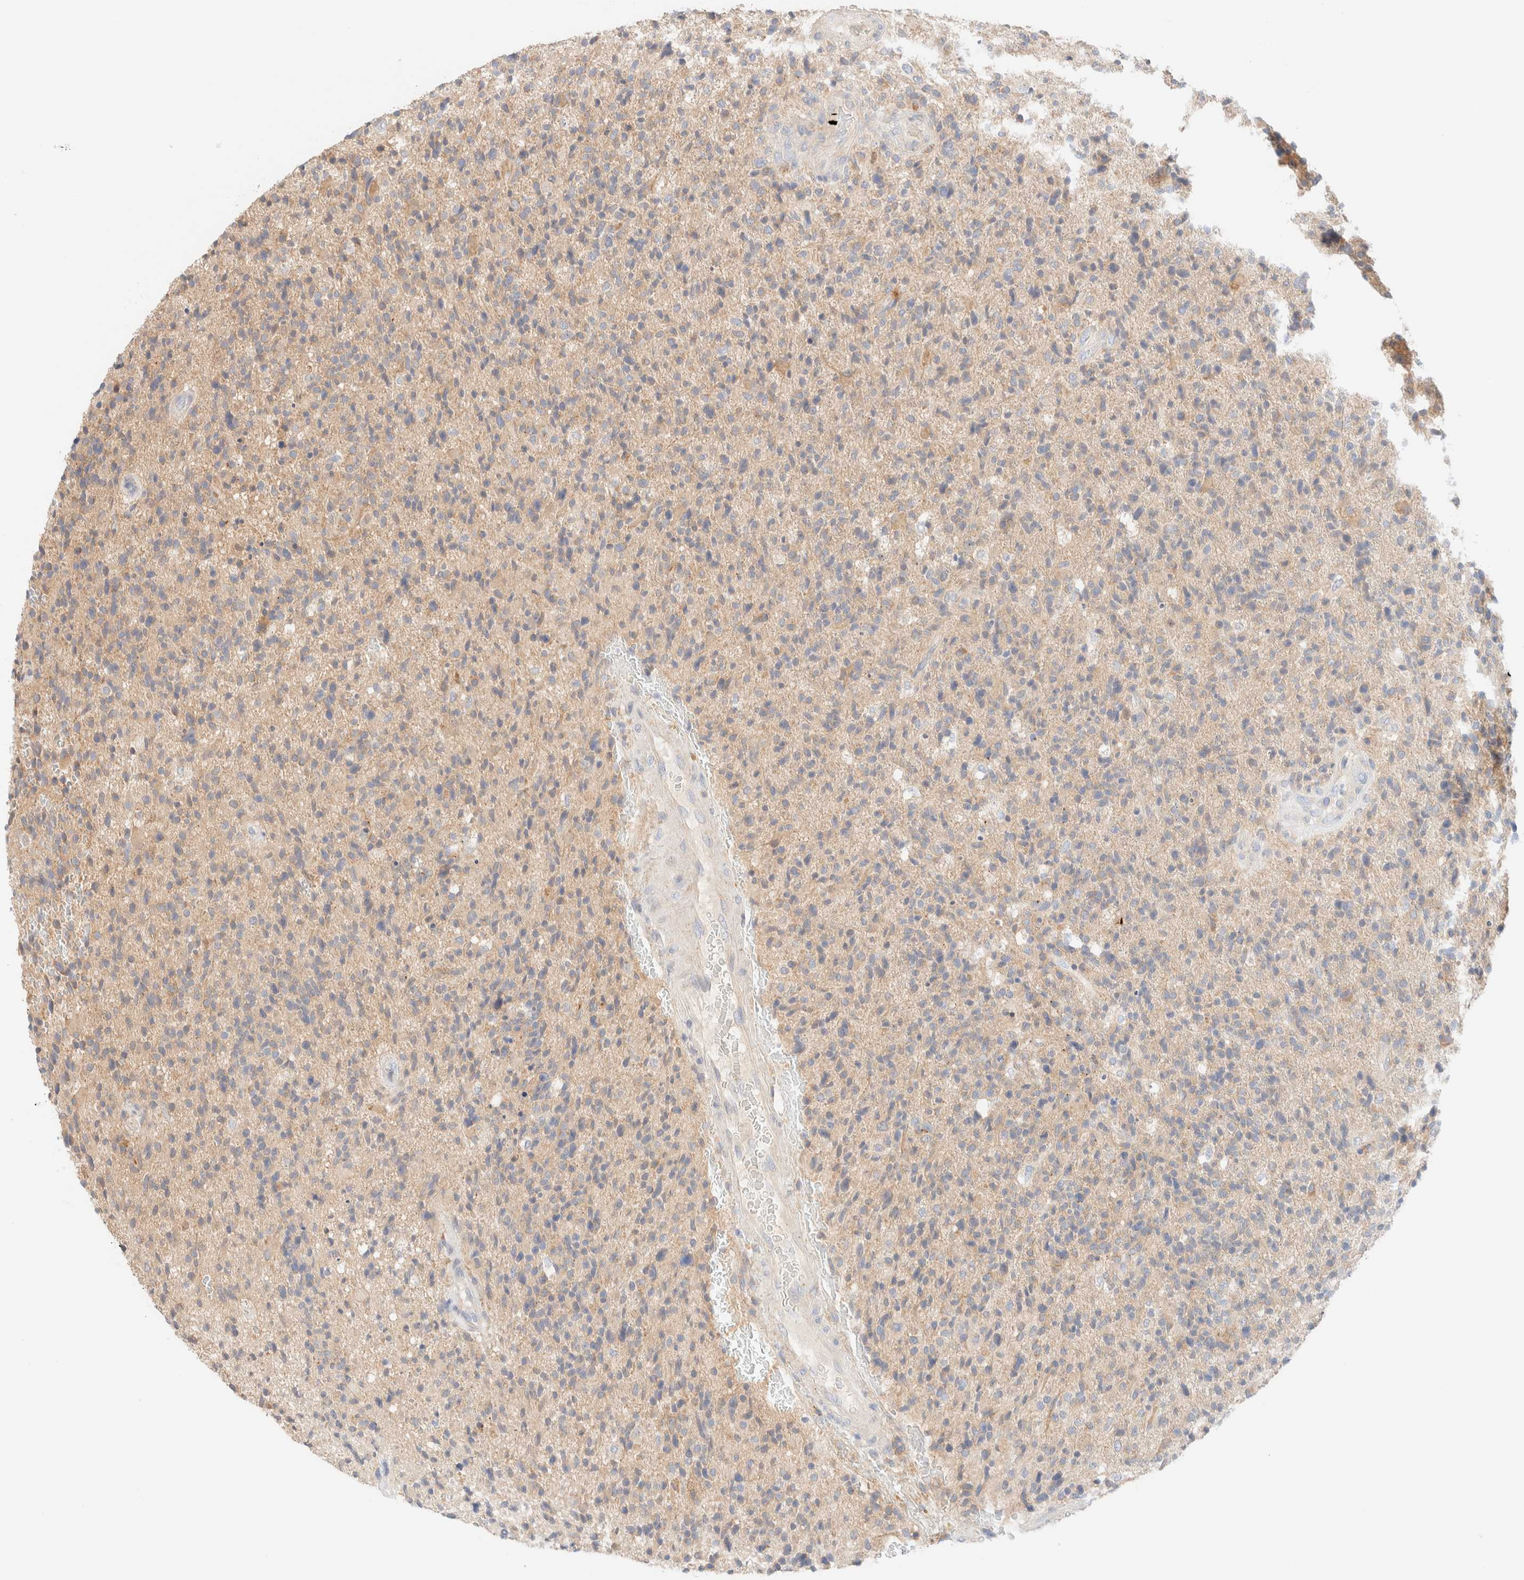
{"staining": {"intensity": "weak", "quantity": "25%-75%", "location": "cytoplasmic/membranous"}, "tissue": "glioma", "cell_type": "Tumor cells", "image_type": "cancer", "snomed": [{"axis": "morphology", "description": "Glioma, malignant, High grade"}, {"axis": "topography", "description": "Brain"}], "caption": "Protein positivity by IHC displays weak cytoplasmic/membranous positivity in approximately 25%-75% of tumor cells in malignant glioma (high-grade).", "gene": "SARM1", "patient": {"sex": "male", "age": 72}}